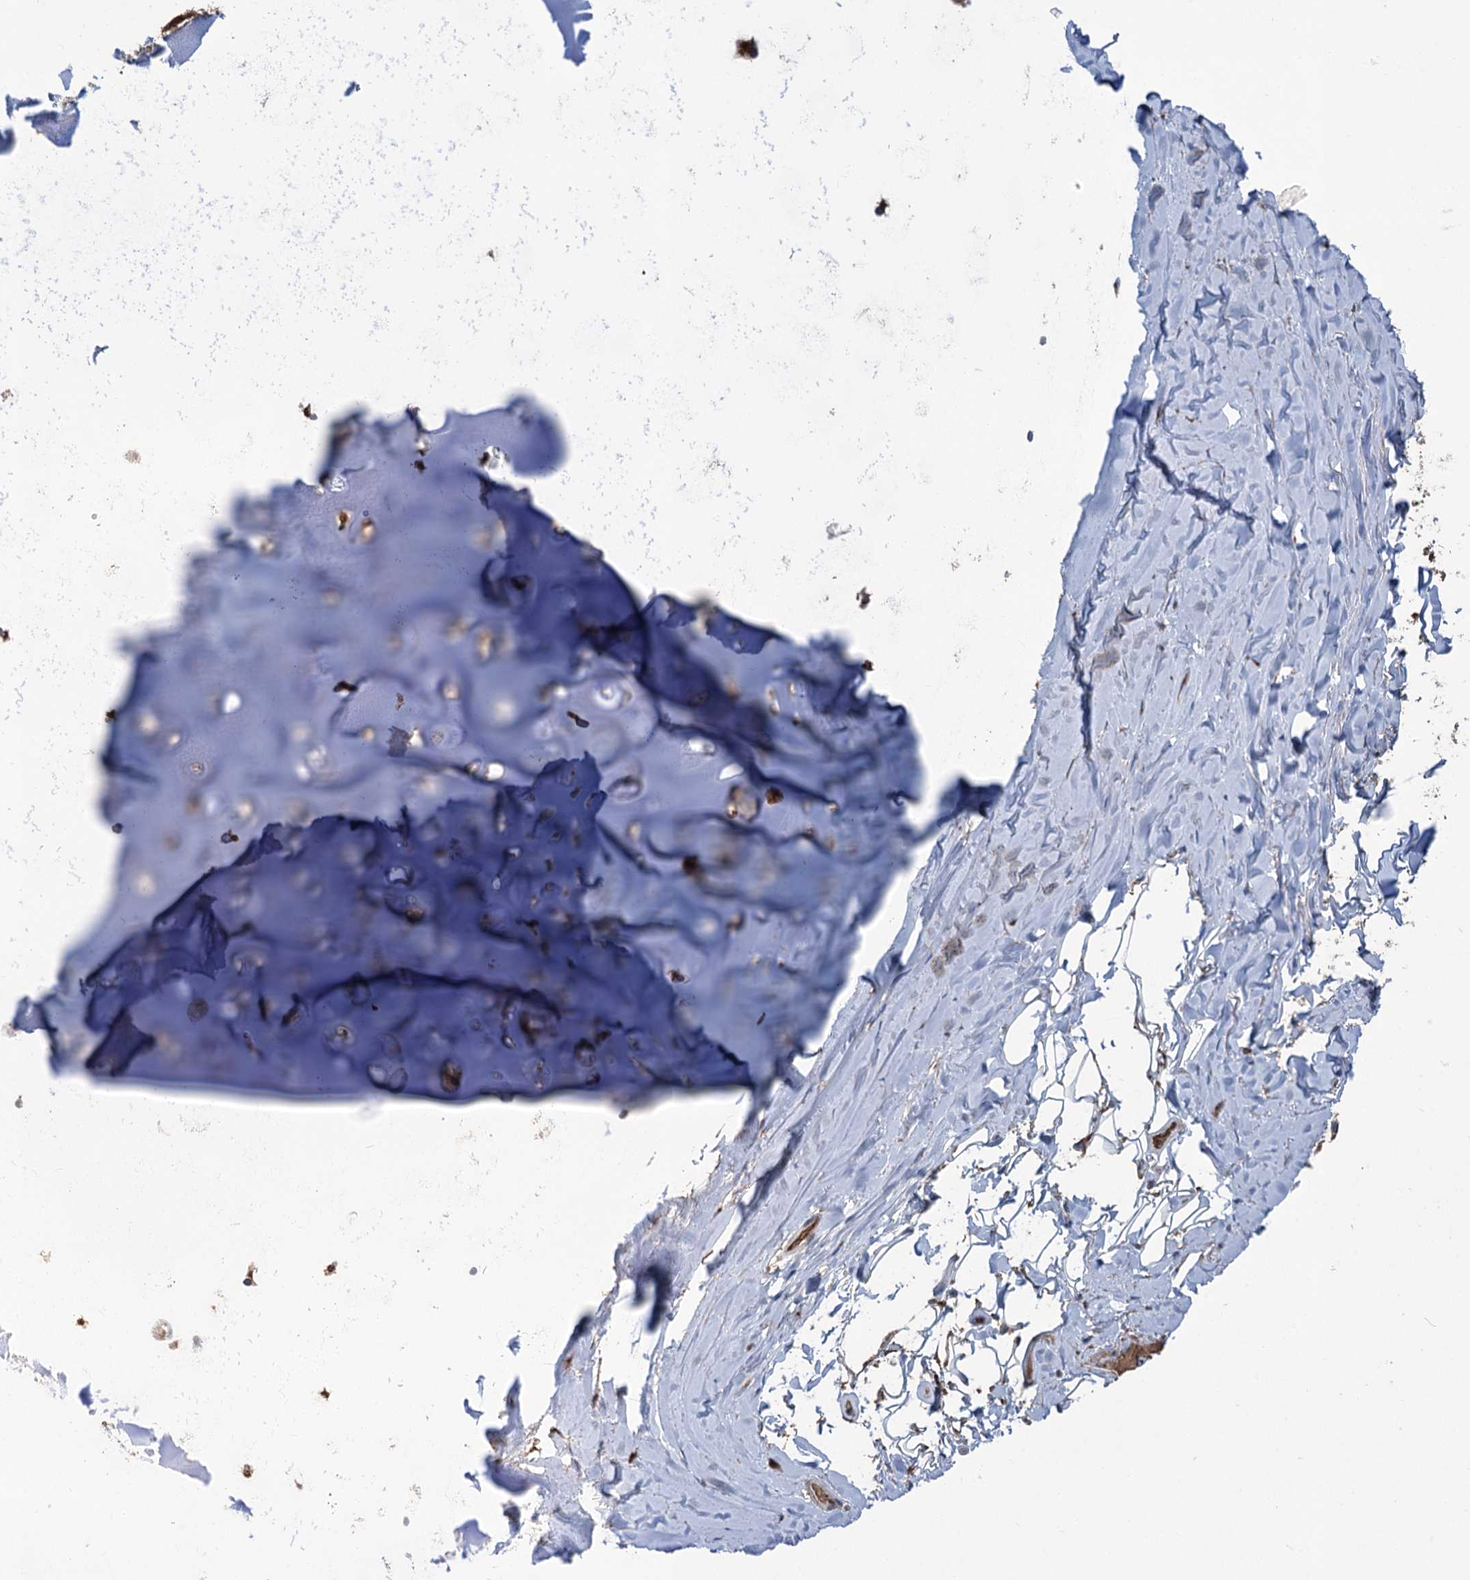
{"staining": {"intensity": "moderate", "quantity": "25%-75%", "location": "cytoplasmic/membranous"}, "tissue": "adipose tissue", "cell_type": "Adipocytes", "image_type": "normal", "snomed": [{"axis": "morphology", "description": "Normal tissue, NOS"}, {"axis": "topography", "description": "Lymph node"}, {"axis": "topography", "description": "Bronchus"}], "caption": "This is a photomicrograph of immunohistochemistry (IHC) staining of normal adipose tissue, which shows moderate positivity in the cytoplasmic/membranous of adipocytes.", "gene": "CALCOCO1", "patient": {"sex": "male", "age": 63}}